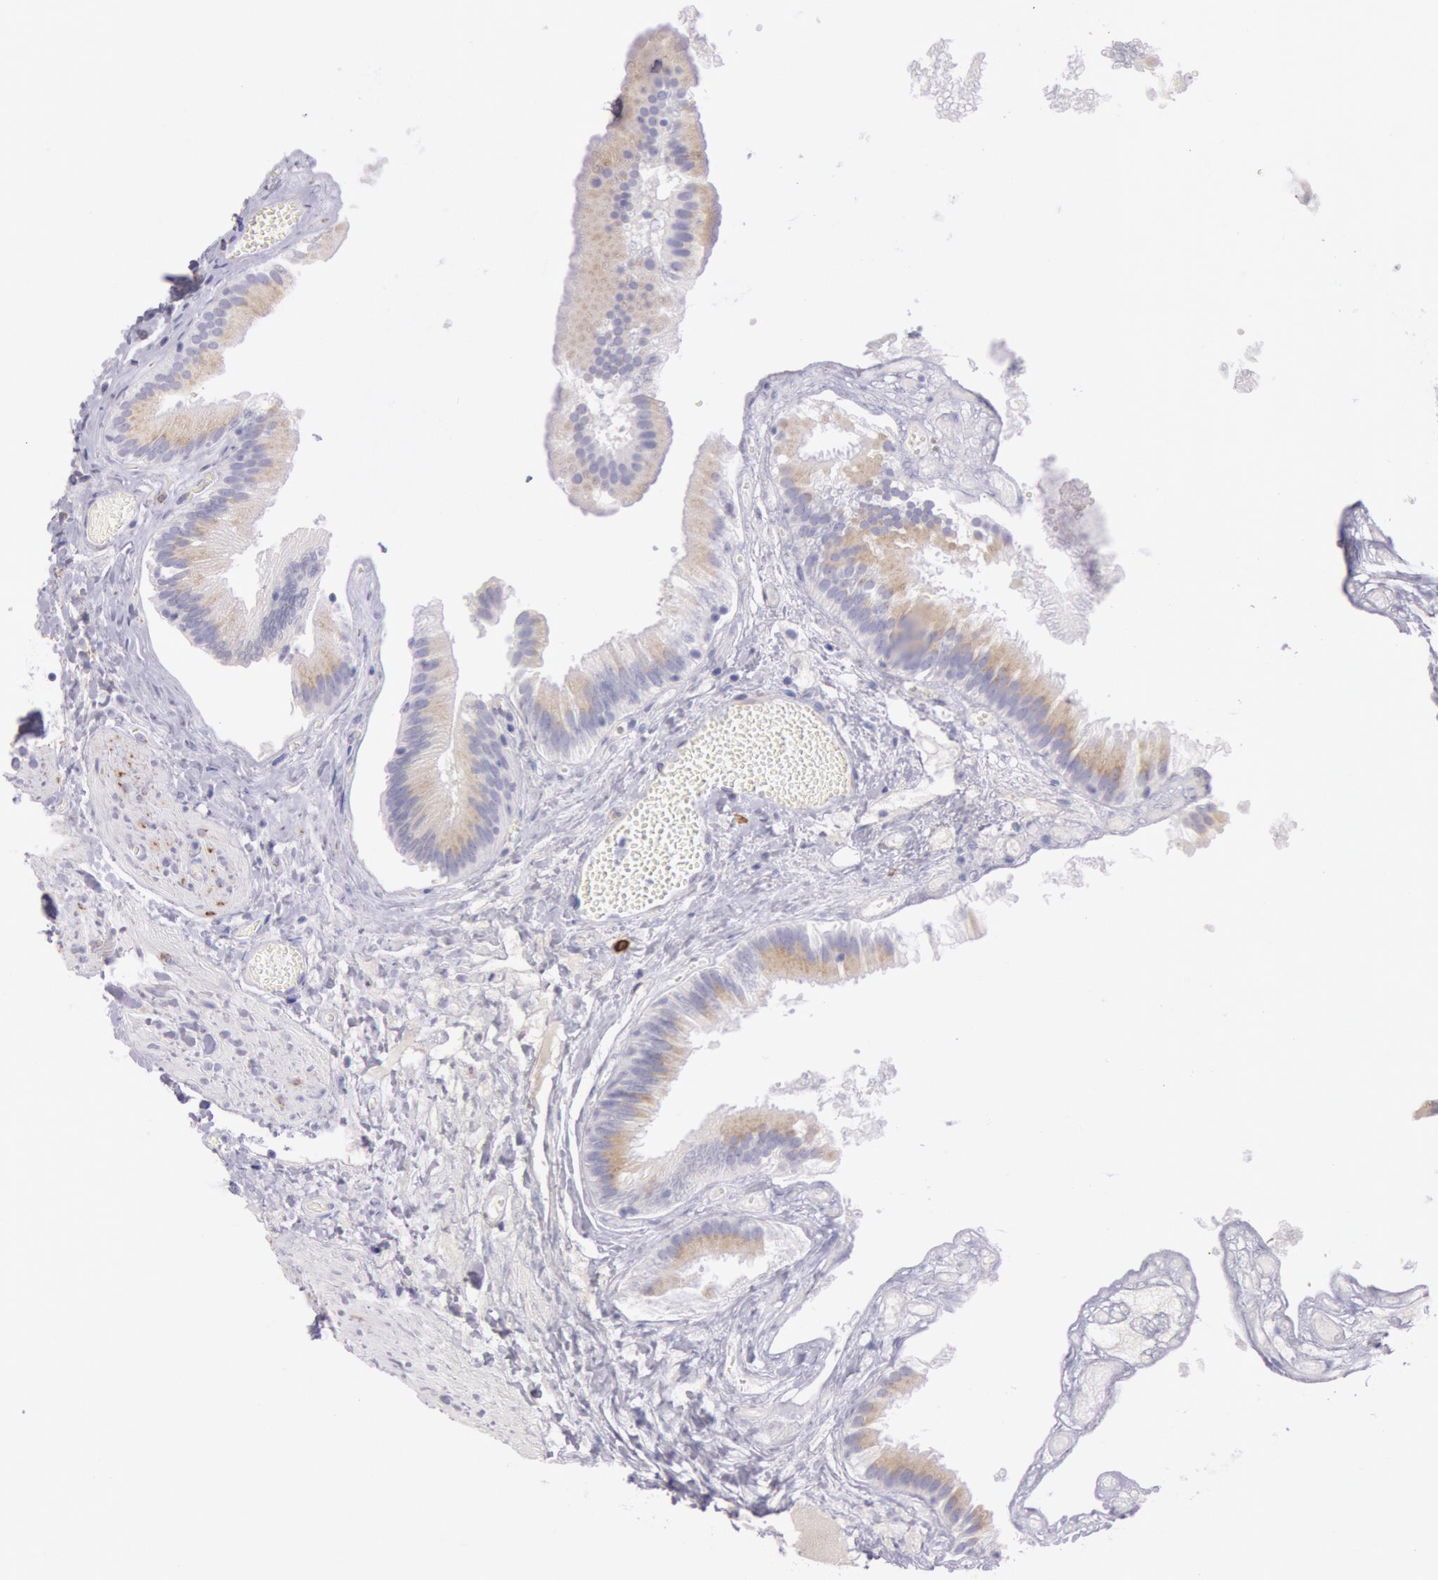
{"staining": {"intensity": "weak", "quantity": ">75%", "location": "cytoplasmic/membranous"}, "tissue": "gallbladder", "cell_type": "Glandular cells", "image_type": "normal", "snomed": [{"axis": "morphology", "description": "Normal tissue, NOS"}, {"axis": "topography", "description": "Gallbladder"}], "caption": "Glandular cells exhibit low levels of weak cytoplasmic/membranous staining in approximately >75% of cells in normal human gallbladder. The staining was performed using DAB (3,3'-diaminobenzidine) to visualize the protein expression in brown, while the nuclei were stained in blue with hematoxylin (Magnification: 20x).", "gene": "CIDEB", "patient": {"sex": "female", "age": 24}}